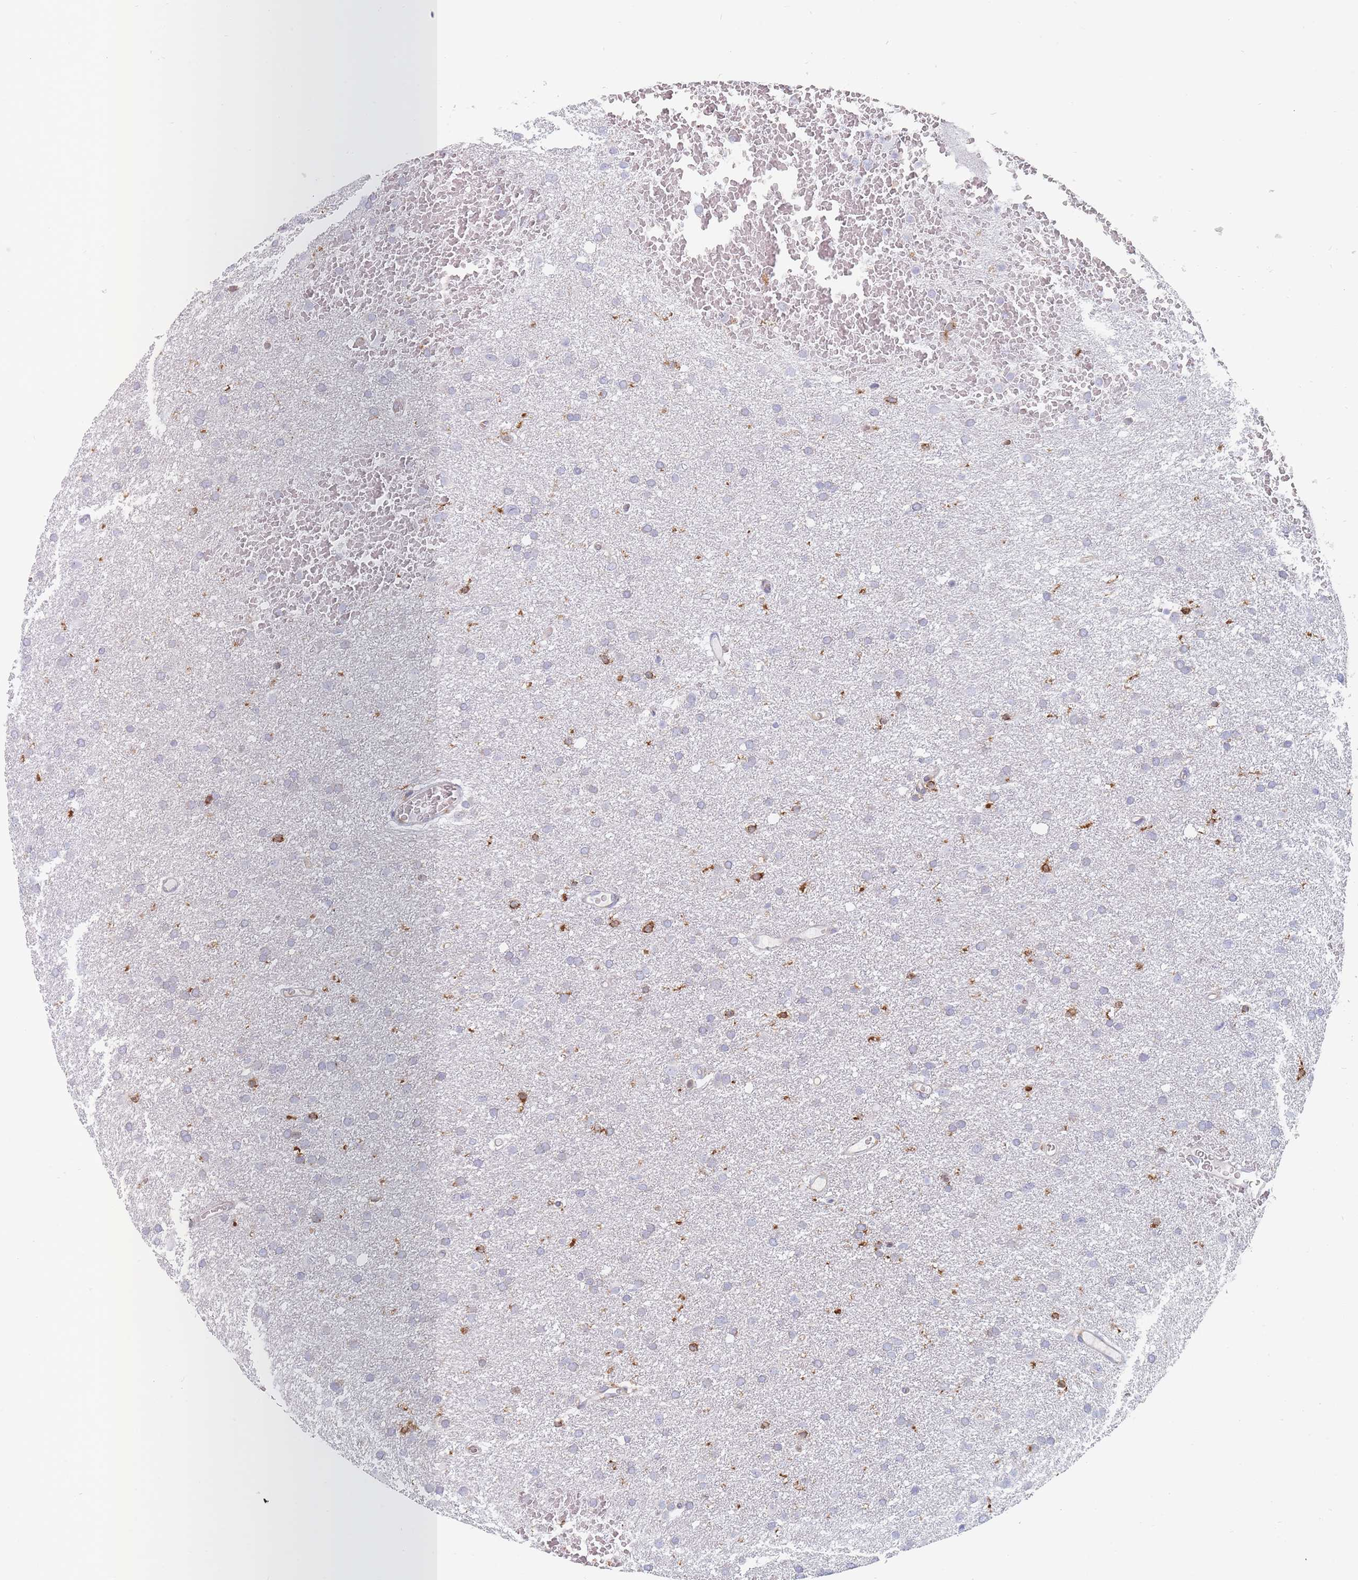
{"staining": {"intensity": "moderate", "quantity": "<25%", "location": "cytoplasmic/membranous"}, "tissue": "glioma", "cell_type": "Tumor cells", "image_type": "cancer", "snomed": [{"axis": "morphology", "description": "Glioma, malignant, High grade"}, {"axis": "topography", "description": "Cerebral cortex"}], "caption": "Protein staining of malignant high-grade glioma tissue shows moderate cytoplasmic/membranous staining in about <25% of tumor cells.", "gene": "MAP1S", "patient": {"sex": "female", "age": 36}}